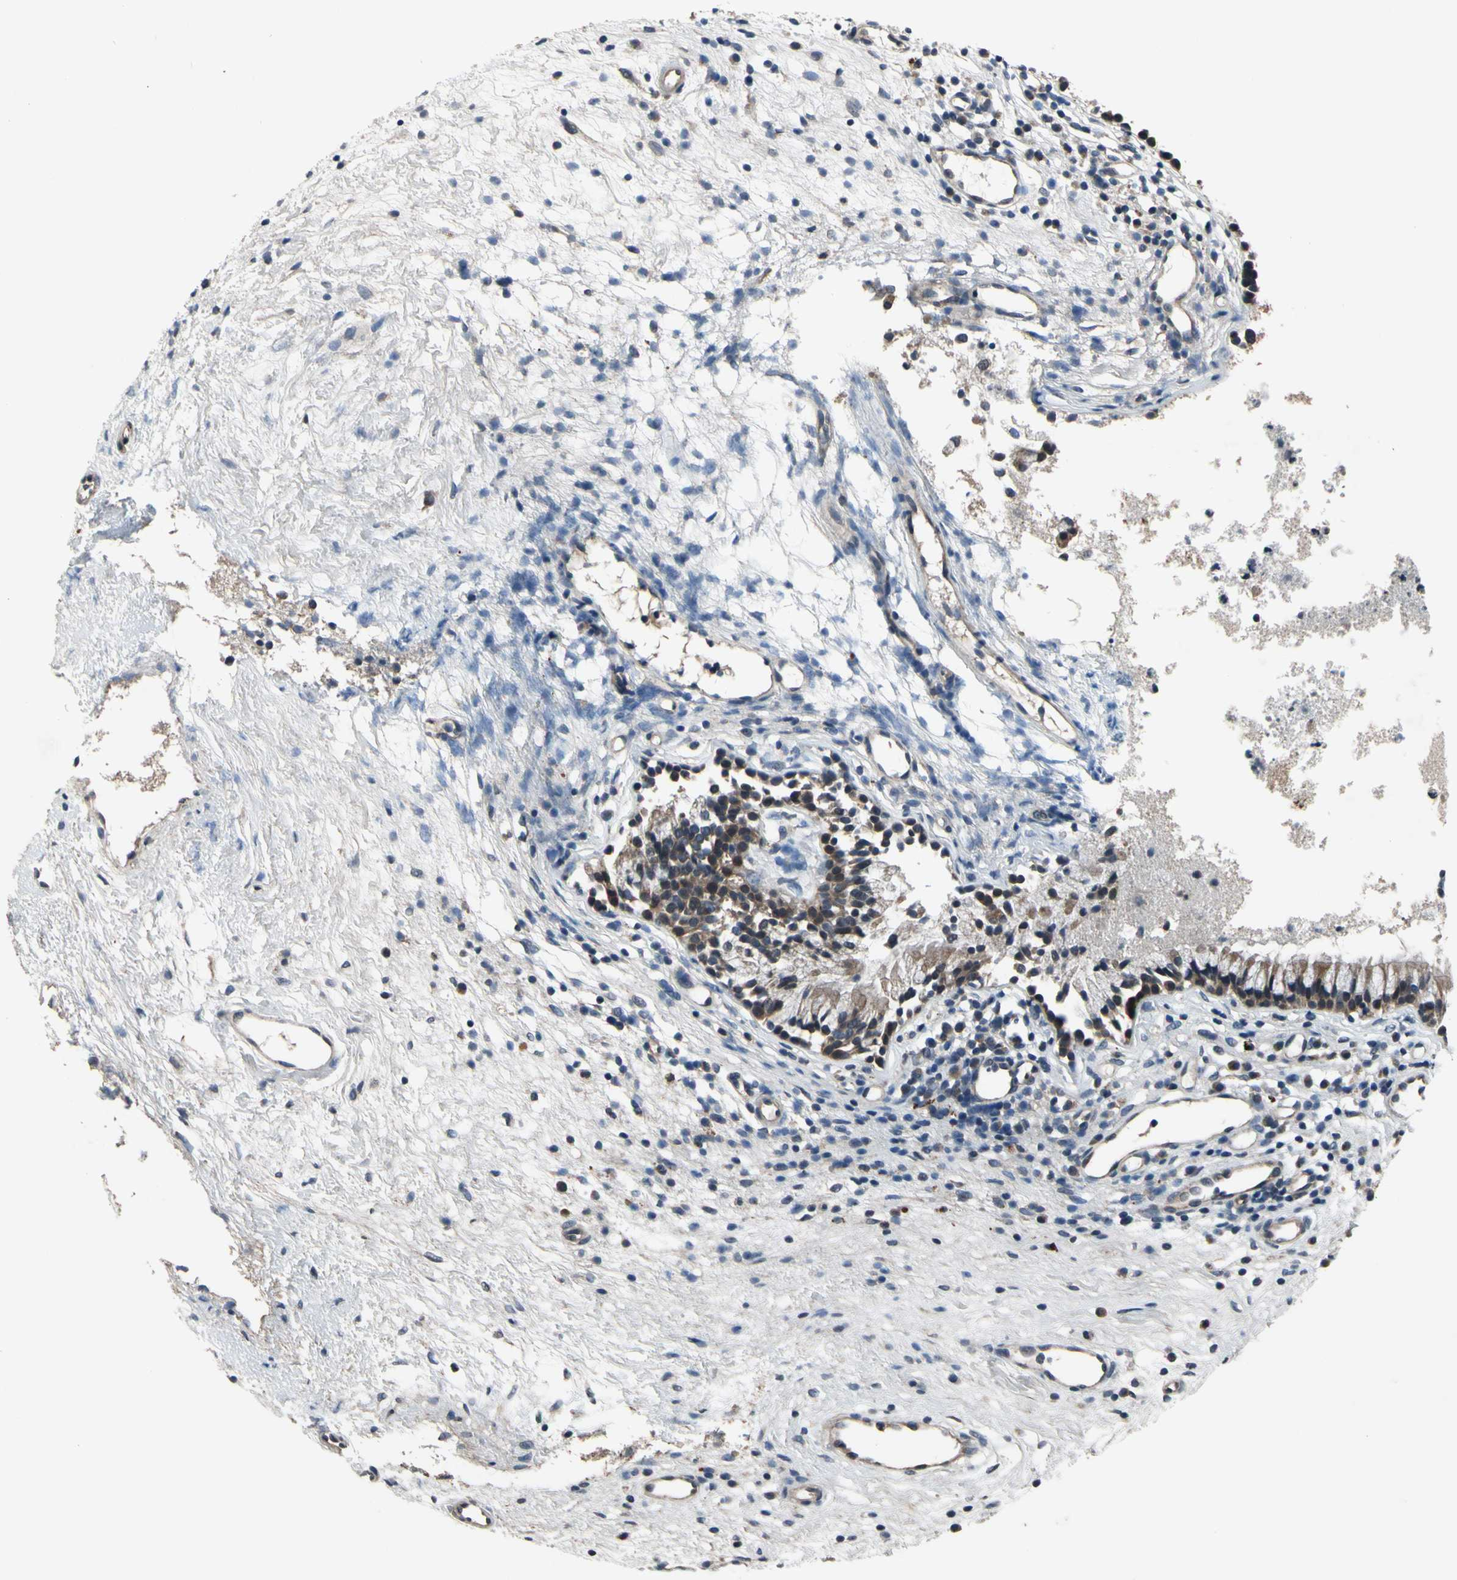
{"staining": {"intensity": "moderate", "quantity": ">75%", "location": "cytoplasmic/membranous"}, "tissue": "nasopharynx", "cell_type": "Respiratory epithelial cells", "image_type": "normal", "snomed": [{"axis": "morphology", "description": "Normal tissue, NOS"}, {"axis": "topography", "description": "Nasopharynx"}], "caption": "High-magnification brightfield microscopy of normal nasopharynx stained with DAB (3,3'-diaminobenzidine) (brown) and counterstained with hematoxylin (blue). respiratory epithelial cells exhibit moderate cytoplasmic/membranous positivity is appreciated in about>75% of cells. Immunohistochemistry stains the protein of interest in brown and the nuclei are stained blue.", "gene": "MBTPS2", "patient": {"sex": "male", "age": 21}}